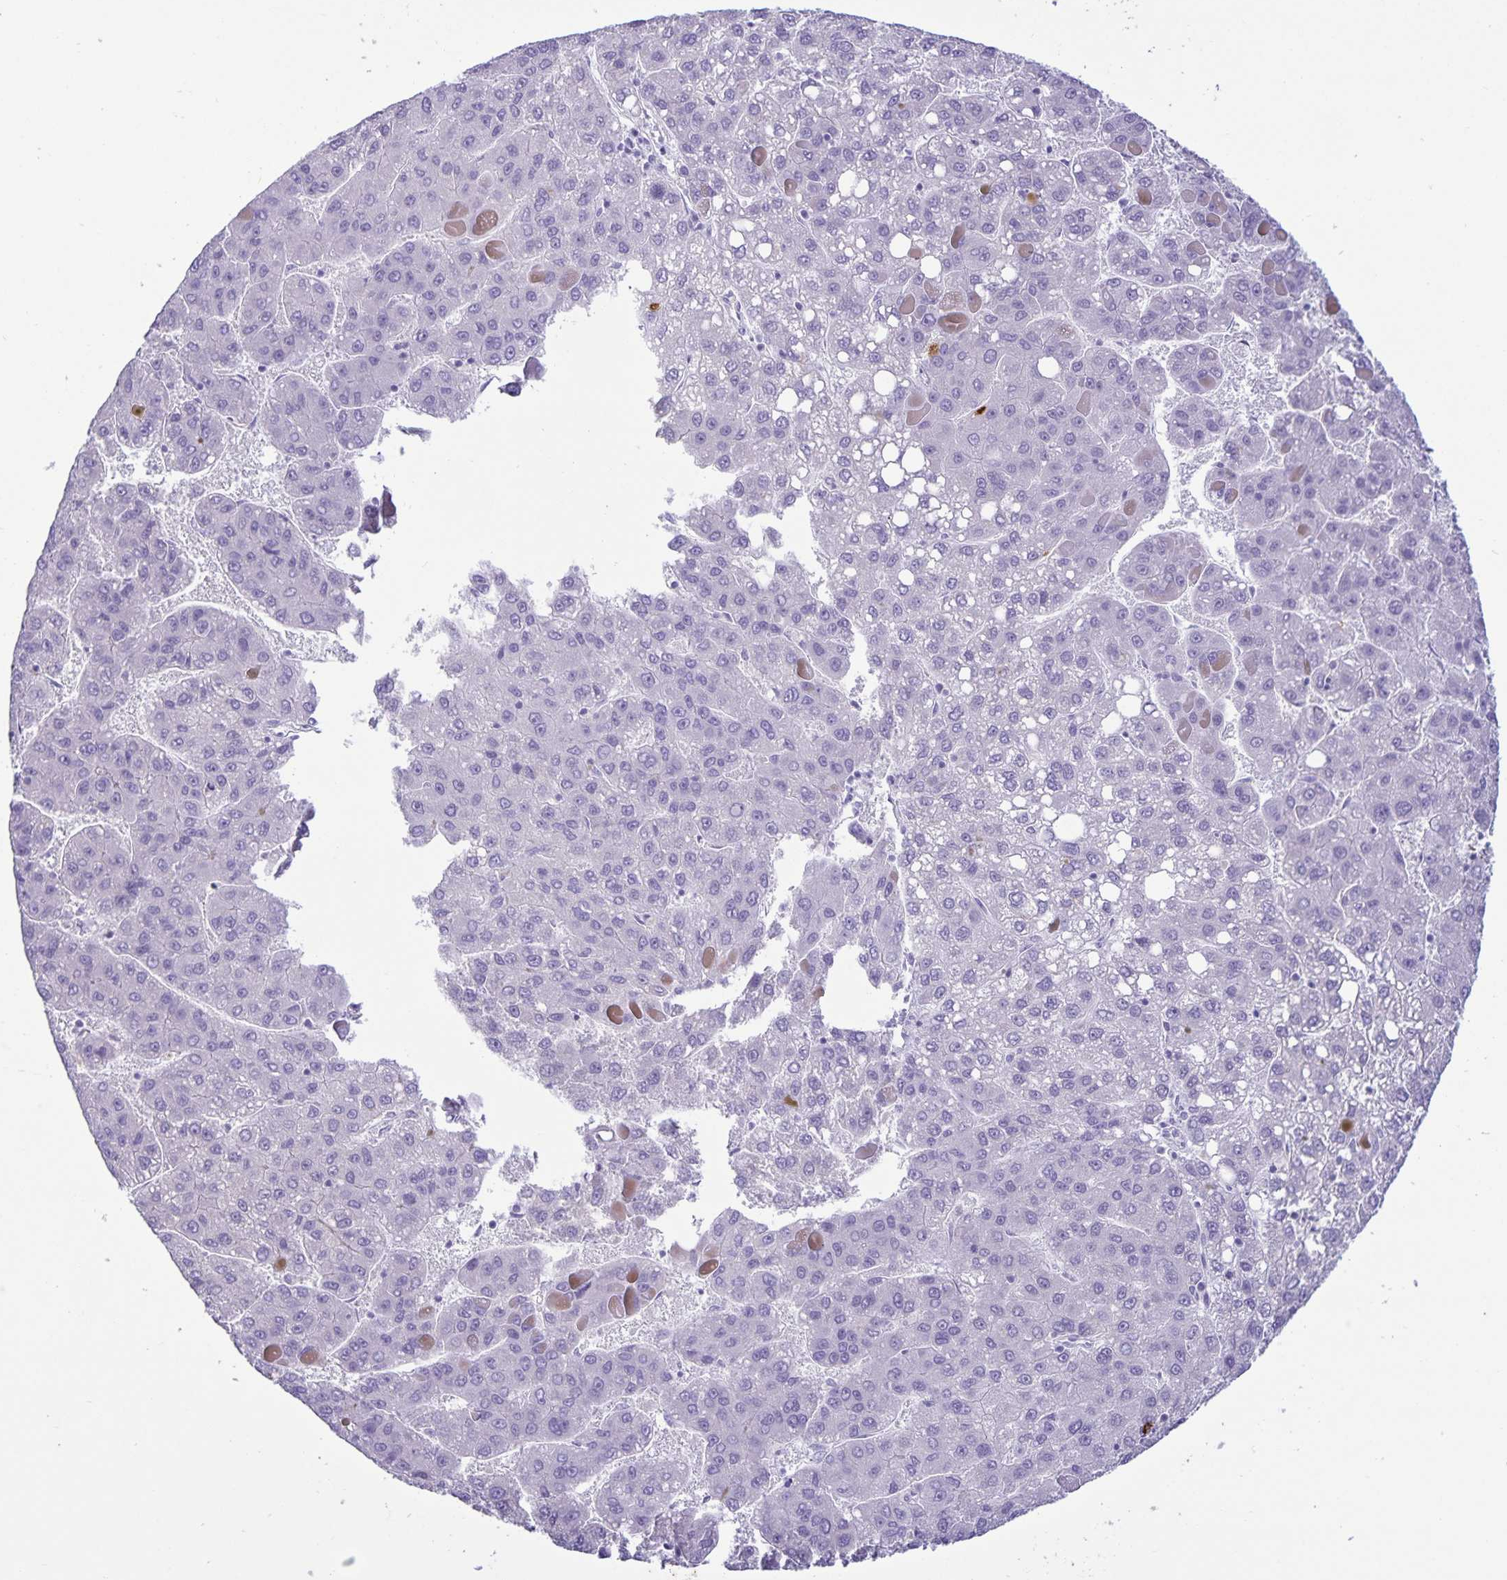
{"staining": {"intensity": "negative", "quantity": "none", "location": "none"}, "tissue": "liver cancer", "cell_type": "Tumor cells", "image_type": "cancer", "snomed": [{"axis": "morphology", "description": "Carcinoma, Hepatocellular, NOS"}, {"axis": "topography", "description": "Liver"}], "caption": "DAB (3,3'-diaminobenzidine) immunohistochemical staining of hepatocellular carcinoma (liver) exhibits no significant expression in tumor cells.", "gene": "IBTK", "patient": {"sex": "female", "age": 82}}